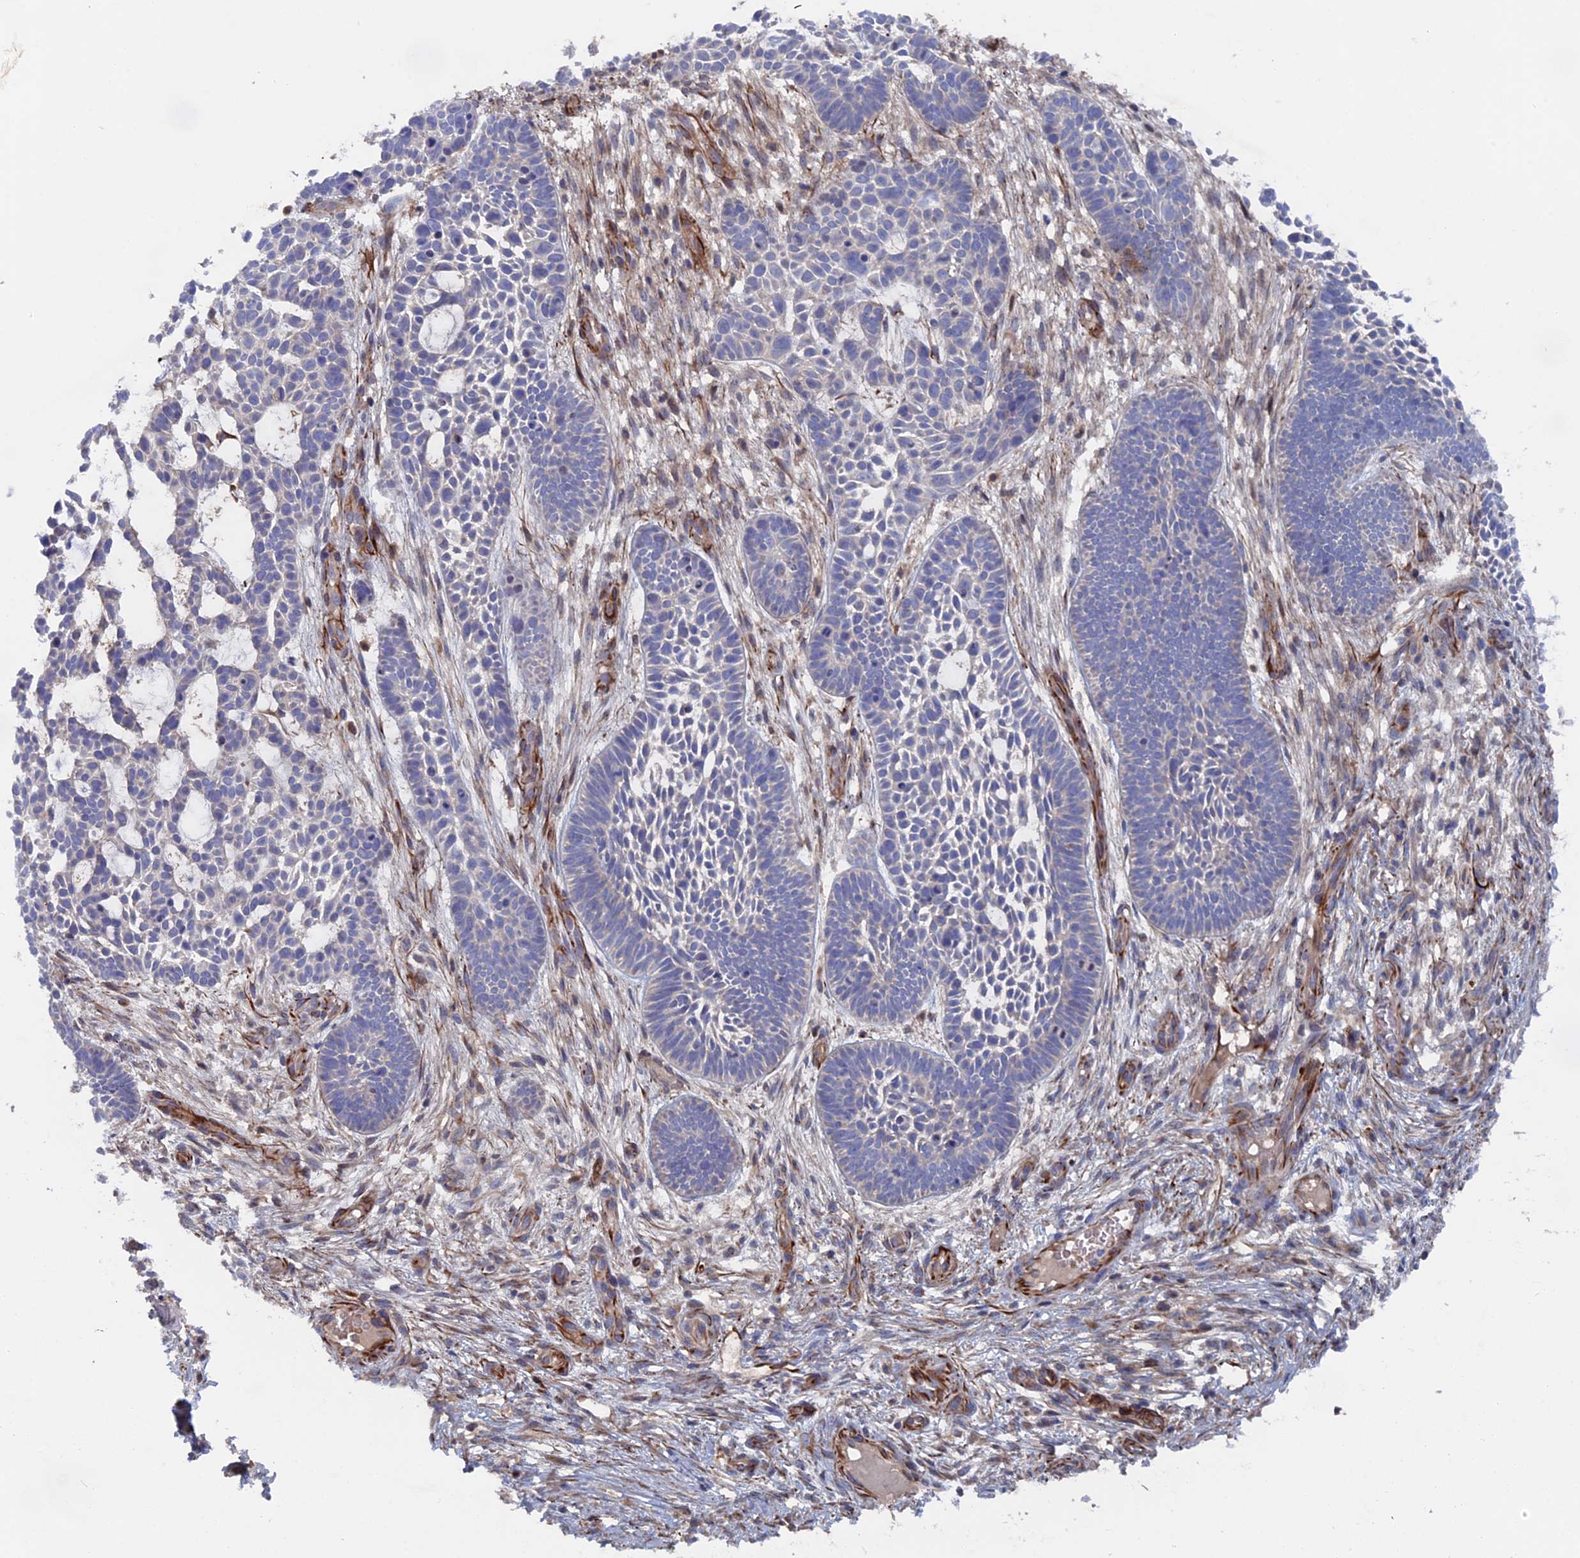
{"staining": {"intensity": "negative", "quantity": "none", "location": "none"}, "tissue": "skin cancer", "cell_type": "Tumor cells", "image_type": "cancer", "snomed": [{"axis": "morphology", "description": "Basal cell carcinoma"}, {"axis": "topography", "description": "Skin"}], "caption": "This photomicrograph is of skin basal cell carcinoma stained with immunohistochemistry (IHC) to label a protein in brown with the nuclei are counter-stained blue. There is no expression in tumor cells.", "gene": "SMG9", "patient": {"sex": "male", "age": 89}}